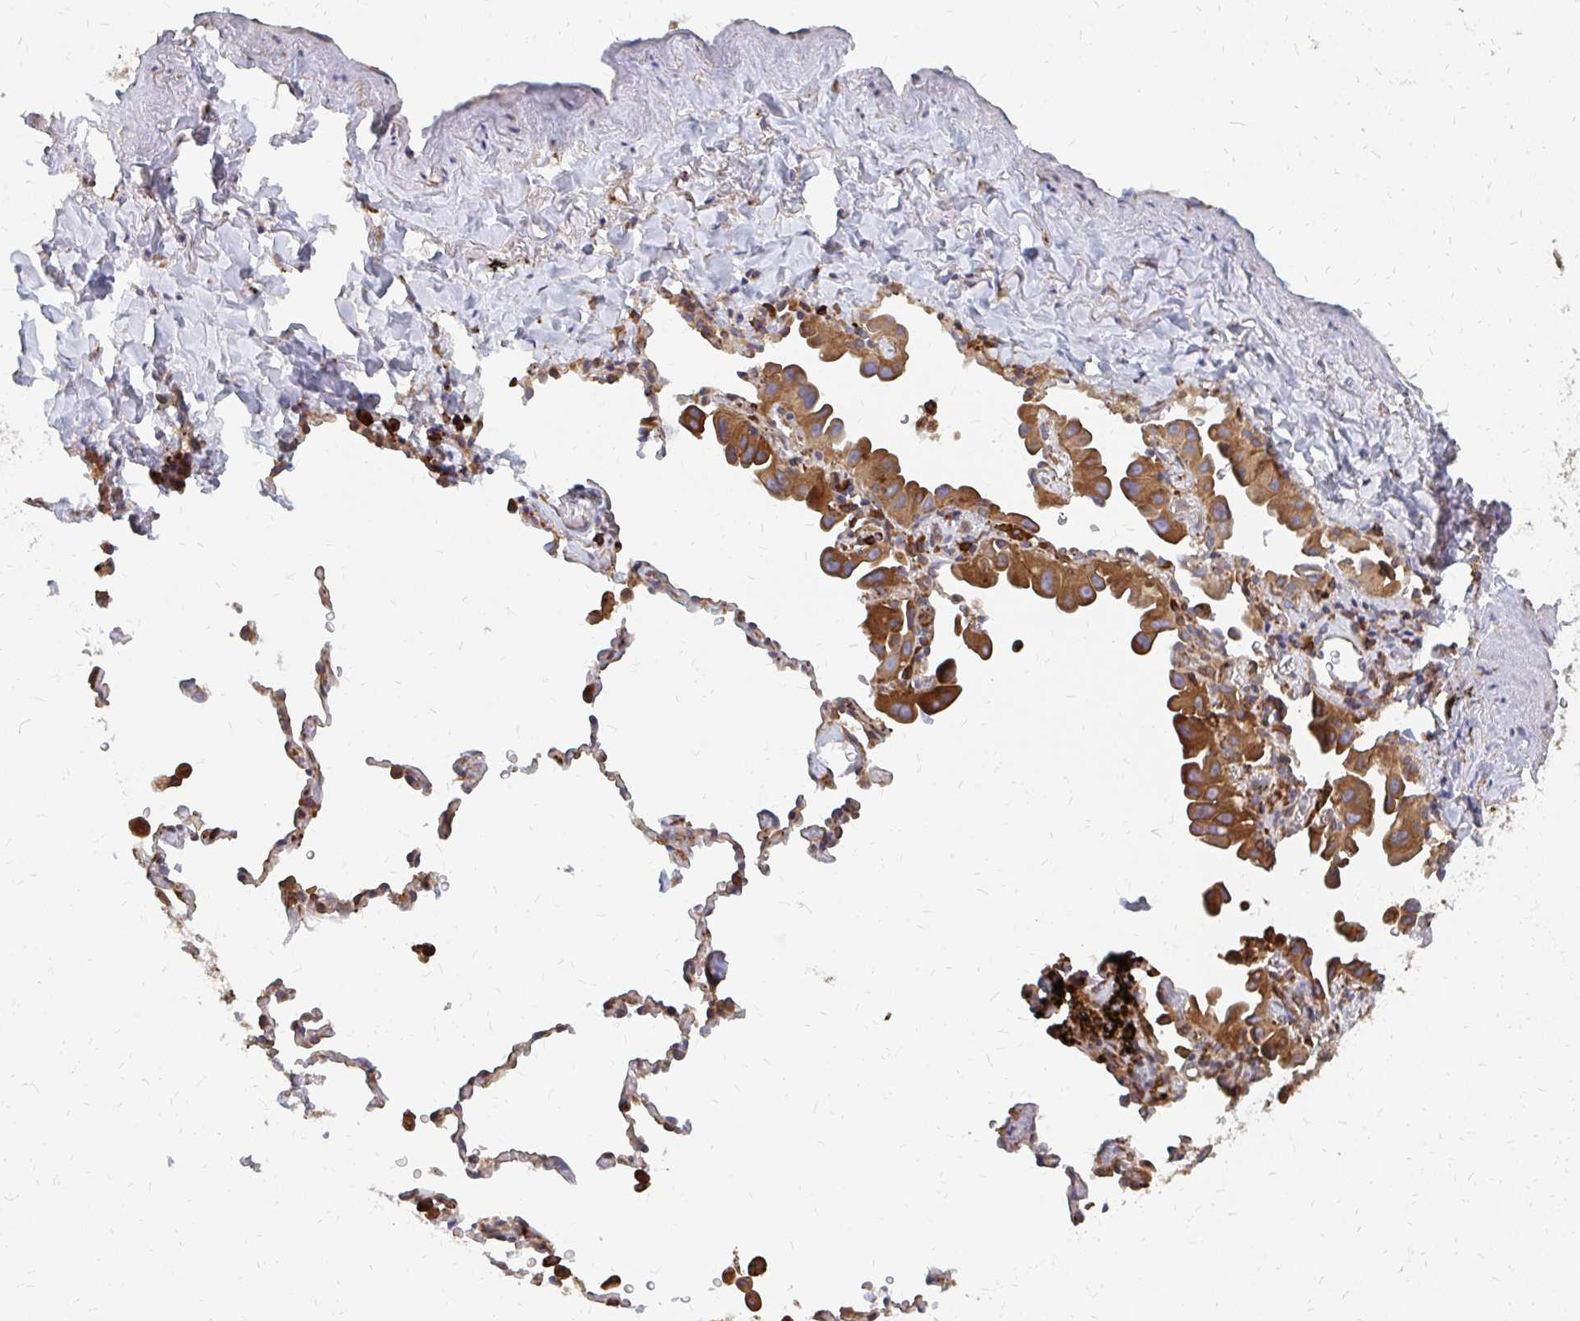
{"staining": {"intensity": "moderate", "quantity": ">75%", "location": "cytoplasmic/membranous"}, "tissue": "lung cancer", "cell_type": "Tumor cells", "image_type": "cancer", "snomed": [{"axis": "morphology", "description": "Adenocarcinoma, NOS"}, {"axis": "topography", "description": "Lung"}], "caption": "Moderate cytoplasmic/membranous expression for a protein is seen in about >75% of tumor cells of adenocarcinoma (lung) using immunohistochemistry.", "gene": "PPP1R13L", "patient": {"sex": "male", "age": 68}}